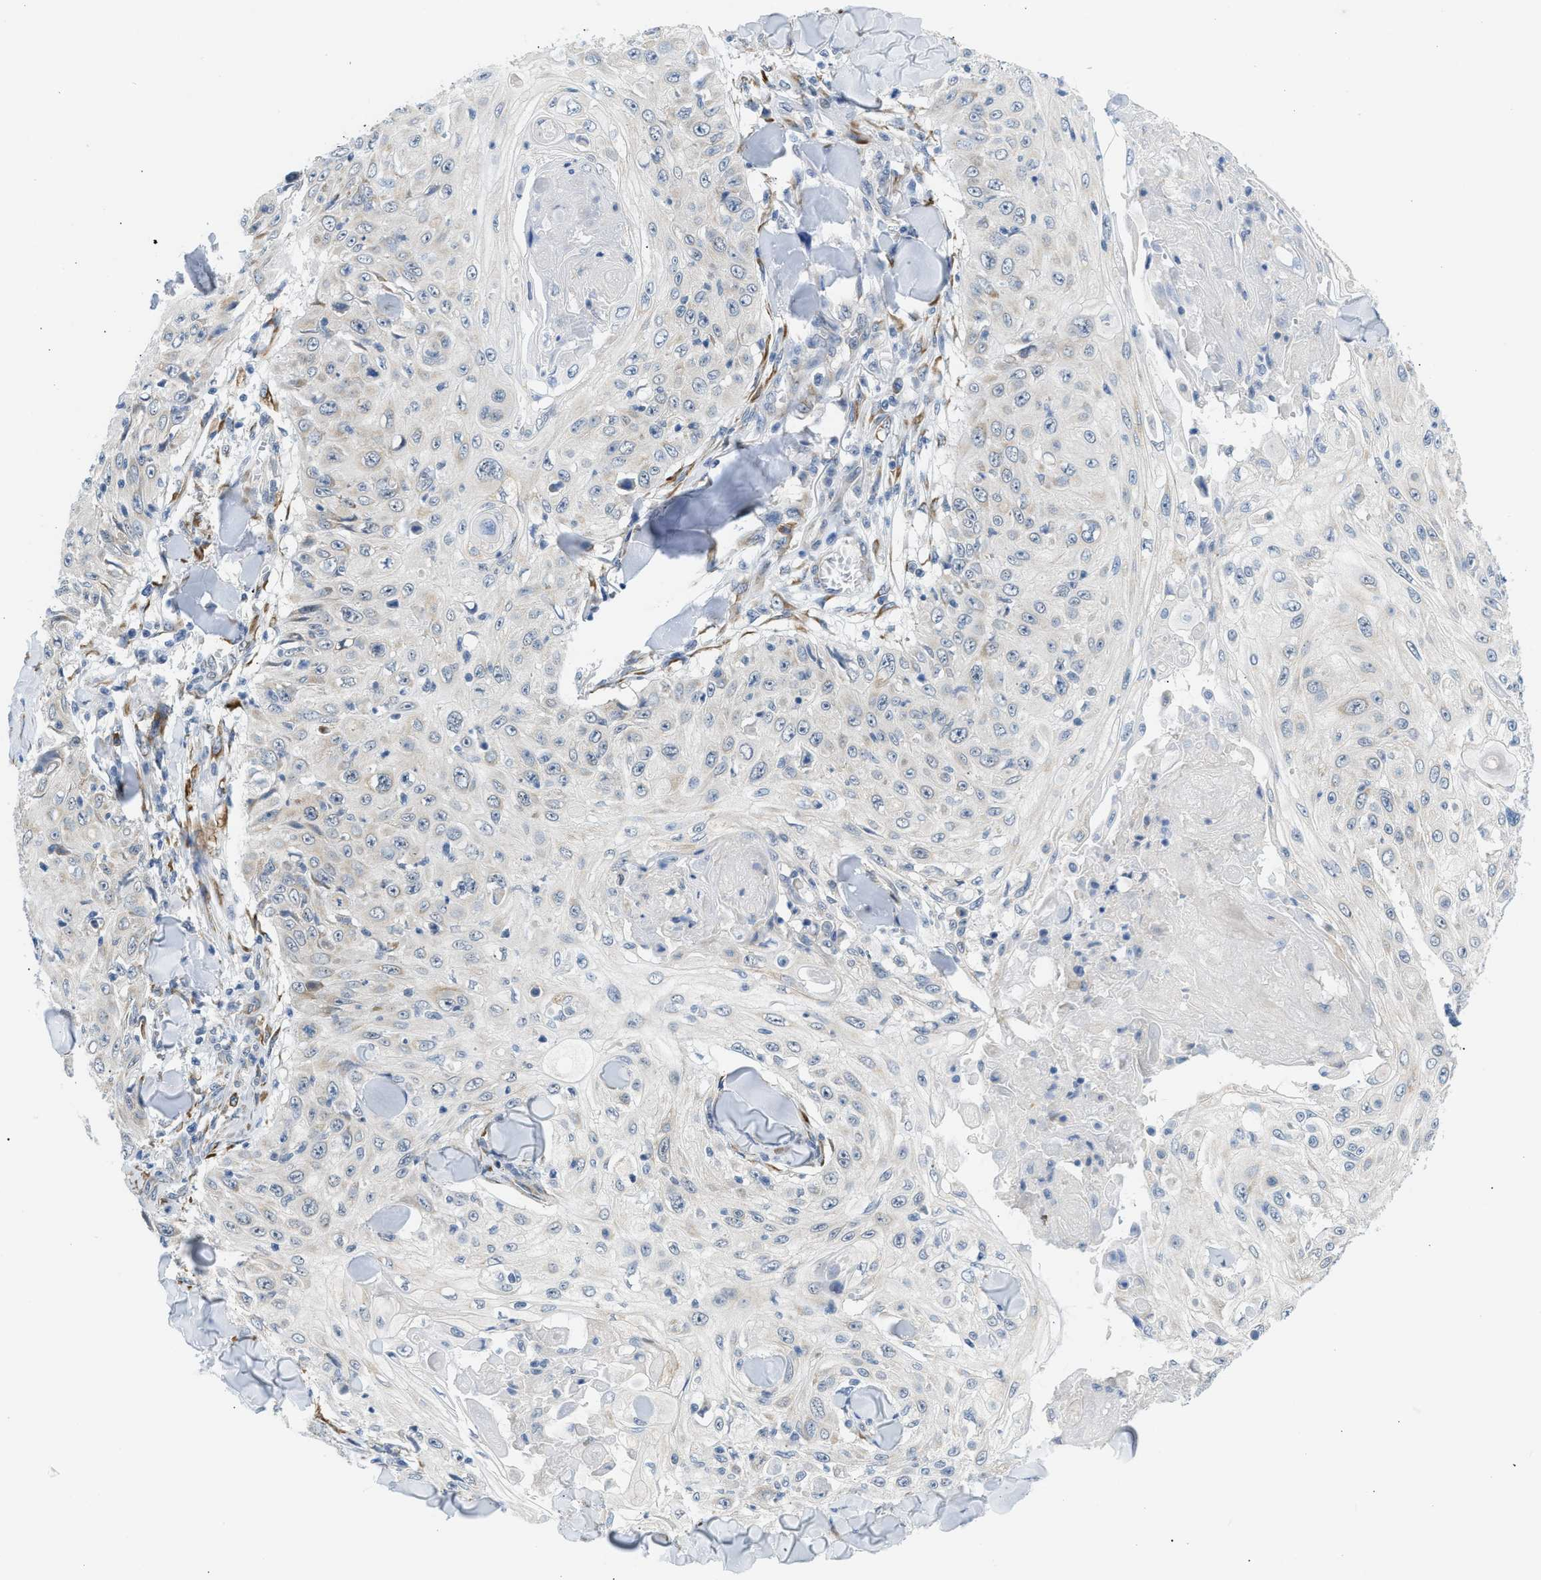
{"staining": {"intensity": "moderate", "quantity": "<25%", "location": "cytoplasmic/membranous"}, "tissue": "skin cancer", "cell_type": "Tumor cells", "image_type": "cancer", "snomed": [{"axis": "morphology", "description": "Squamous cell carcinoma, NOS"}, {"axis": "topography", "description": "Skin"}], "caption": "Skin cancer (squamous cell carcinoma) stained for a protein (brown) reveals moderate cytoplasmic/membranous positive staining in about <25% of tumor cells.", "gene": "KCNC2", "patient": {"sex": "male", "age": 86}}